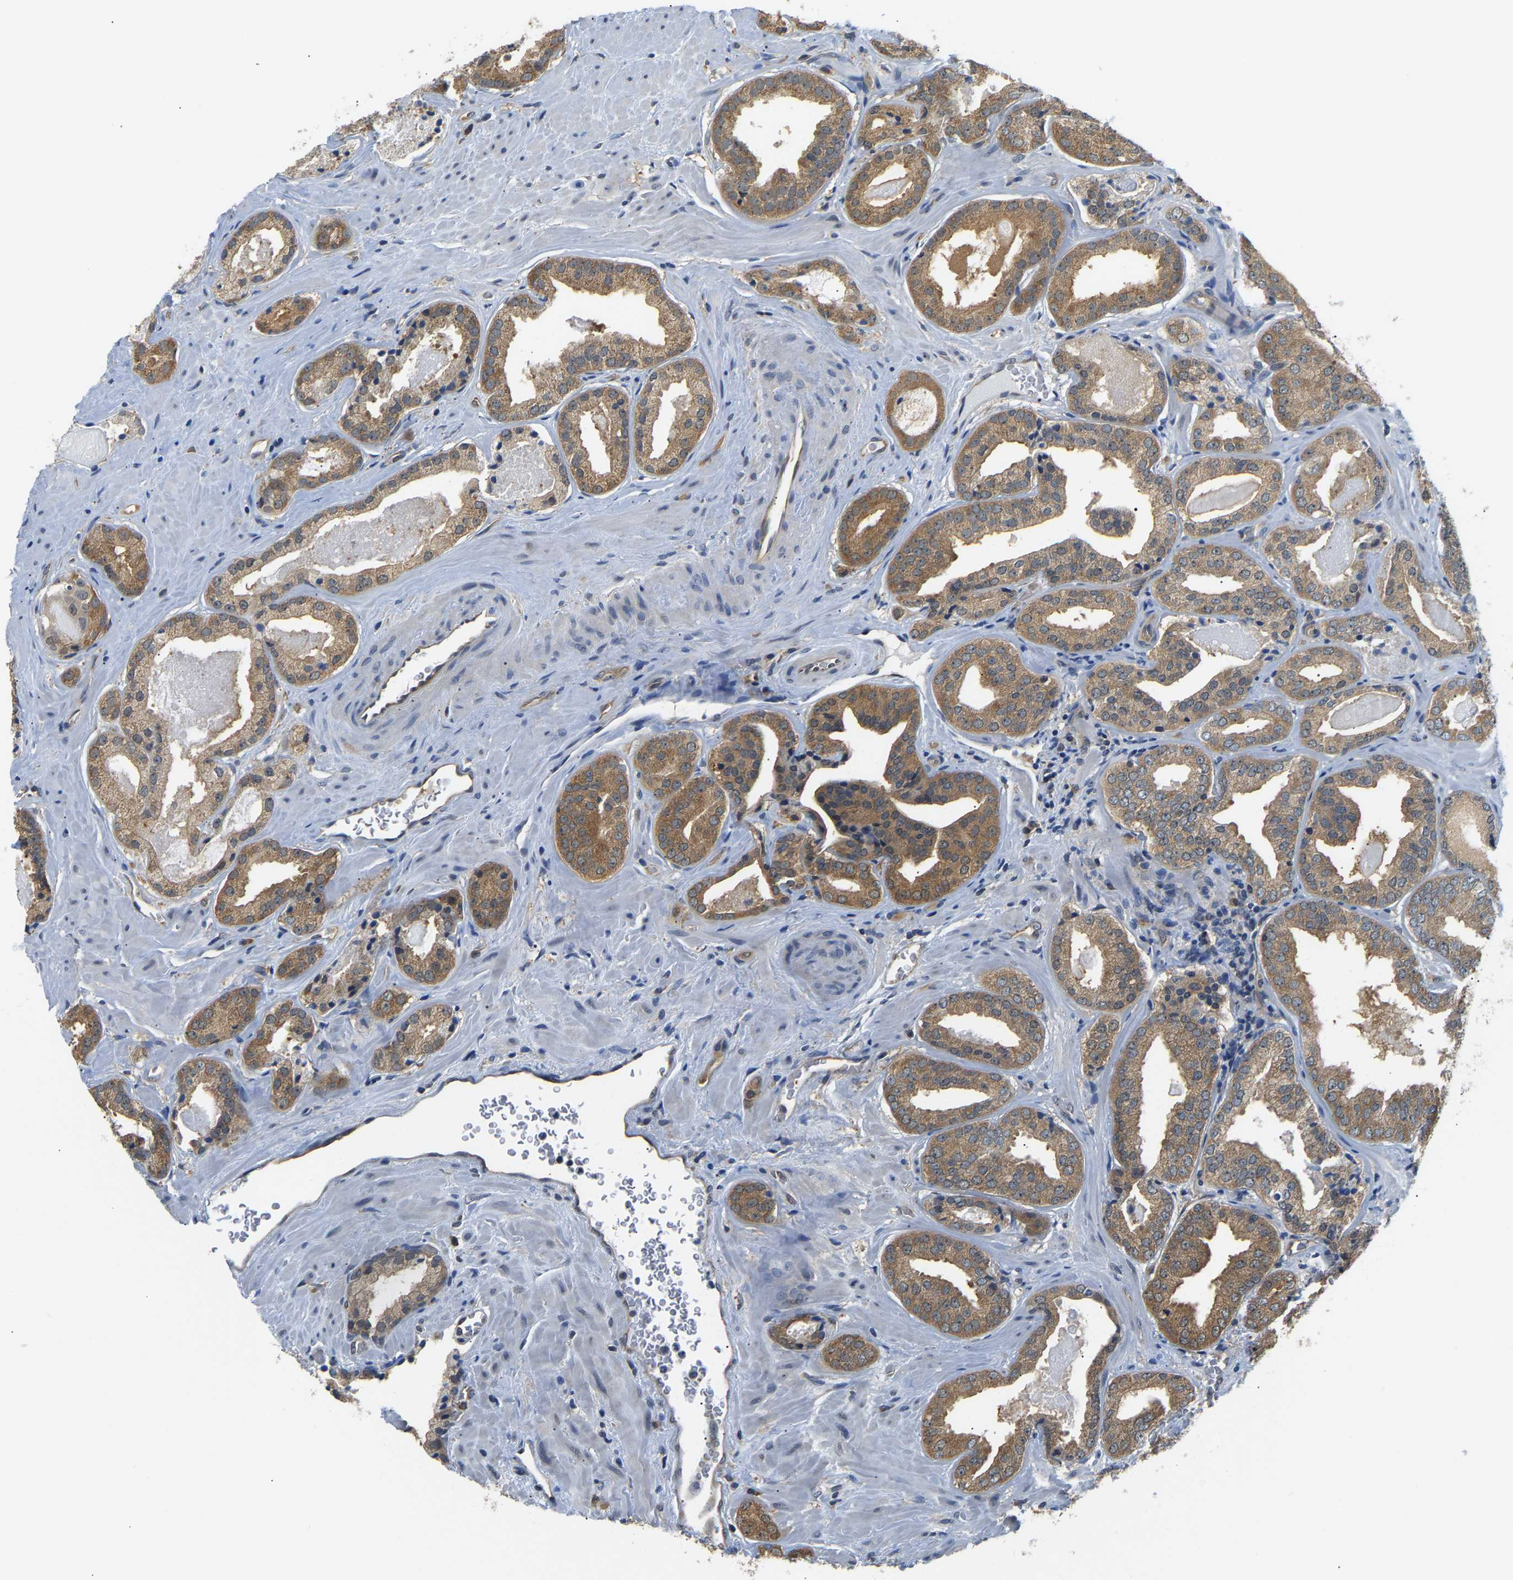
{"staining": {"intensity": "moderate", "quantity": ">75%", "location": "cytoplasmic/membranous"}, "tissue": "prostate cancer", "cell_type": "Tumor cells", "image_type": "cancer", "snomed": [{"axis": "morphology", "description": "Adenocarcinoma, Low grade"}, {"axis": "topography", "description": "Prostate"}], "caption": "Prostate cancer (low-grade adenocarcinoma) stained with a brown dye reveals moderate cytoplasmic/membranous positive expression in about >75% of tumor cells.", "gene": "ARHGEF12", "patient": {"sex": "male", "age": 71}}